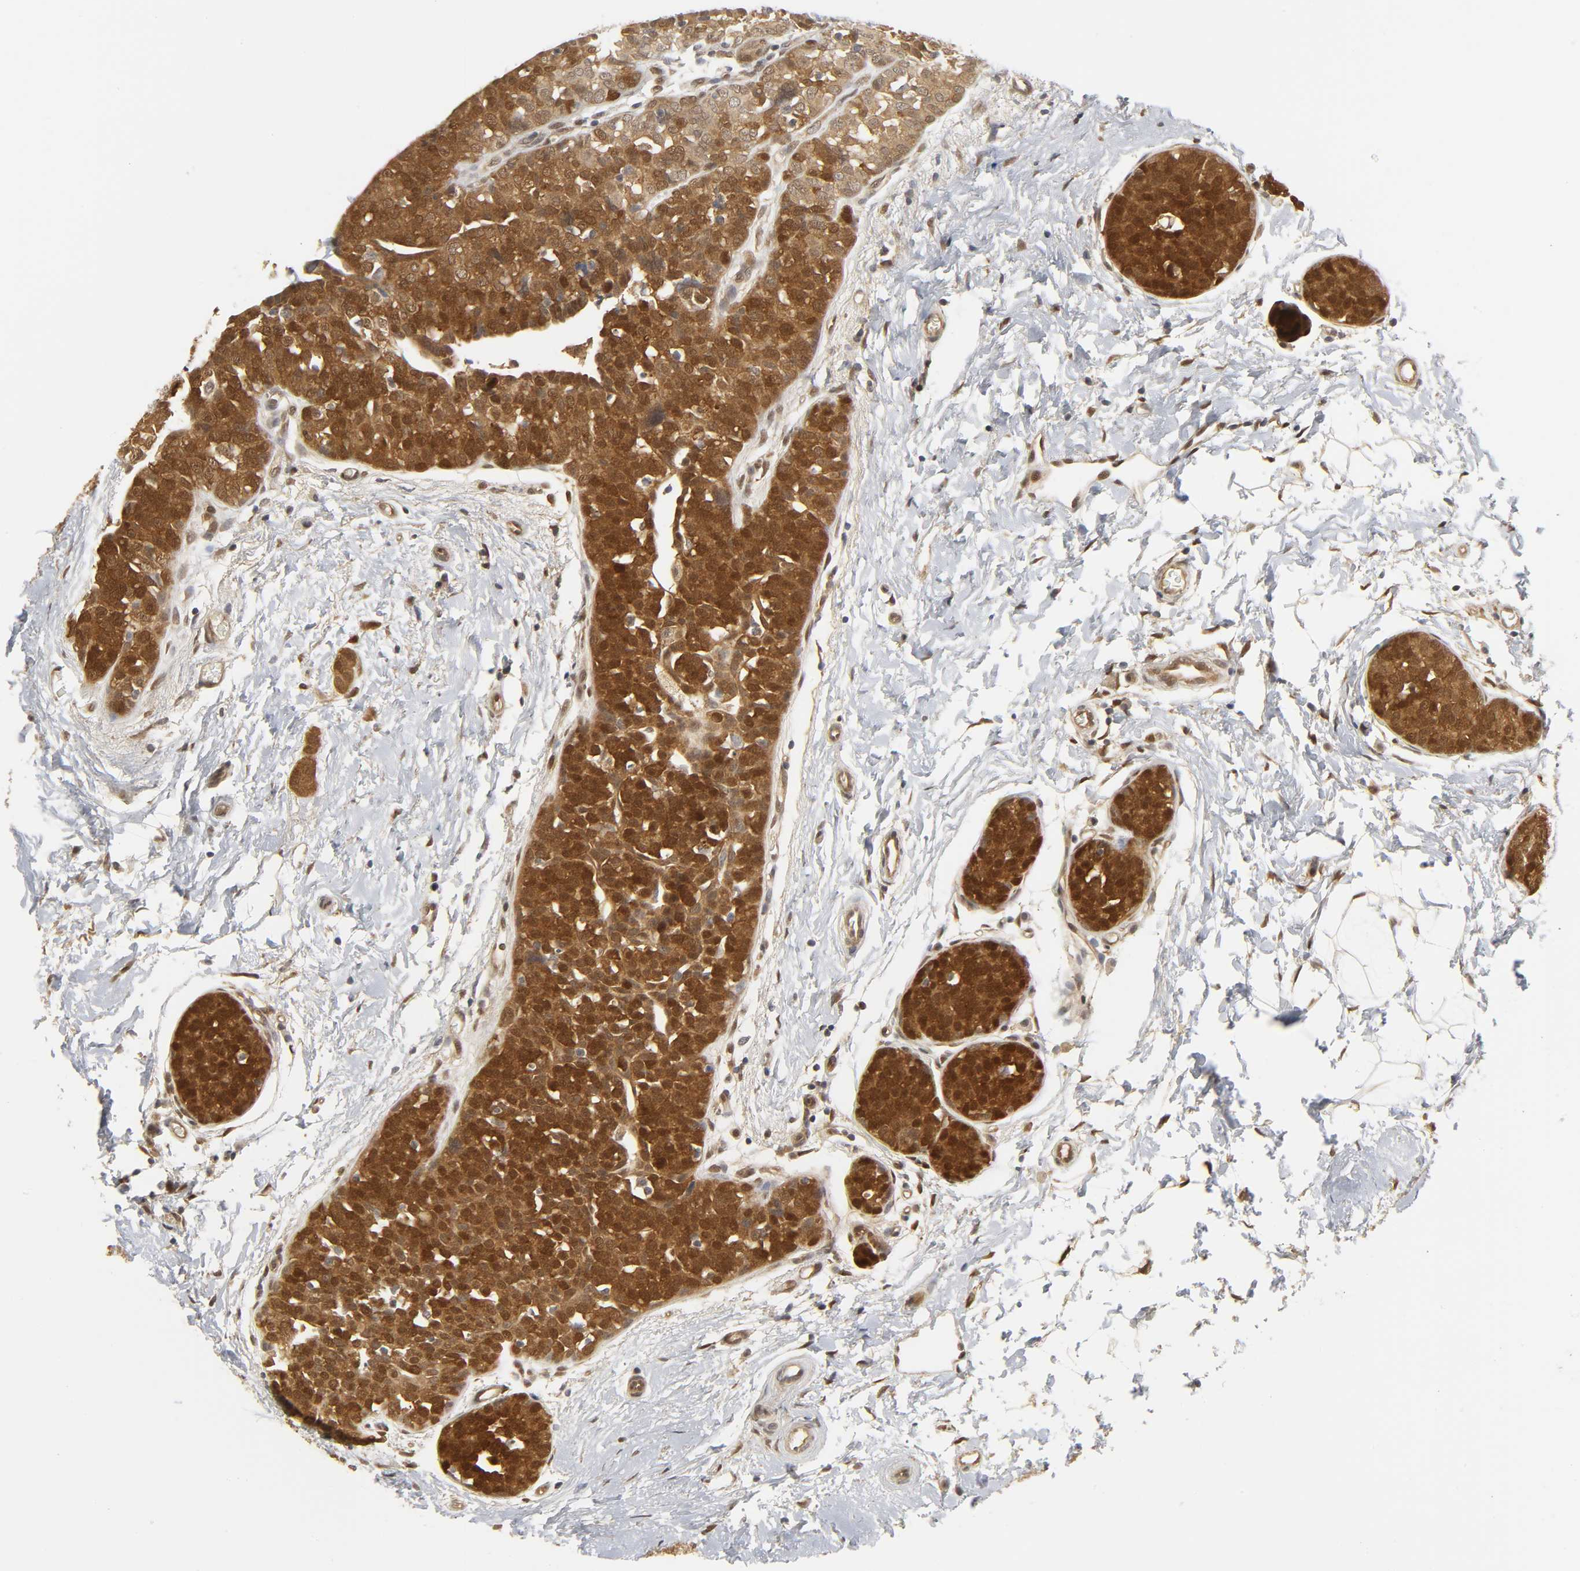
{"staining": {"intensity": "strong", "quantity": ">75%", "location": "cytoplasmic/membranous,nuclear"}, "tissue": "breast cancer", "cell_type": "Tumor cells", "image_type": "cancer", "snomed": [{"axis": "morphology", "description": "Lobular carcinoma, in situ"}, {"axis": "morphology", "description": "Lobular carcinoma"}, {"axis": "topography", "description": "Breast"}], "caption": "Protein expression analysis of breast cancer exhibits strong cytoplasmic/membranous and nuclear staining in about >75% of tumor cells.", "gene": "PARK7", "patient": {"sex": "female", "age": 41}}